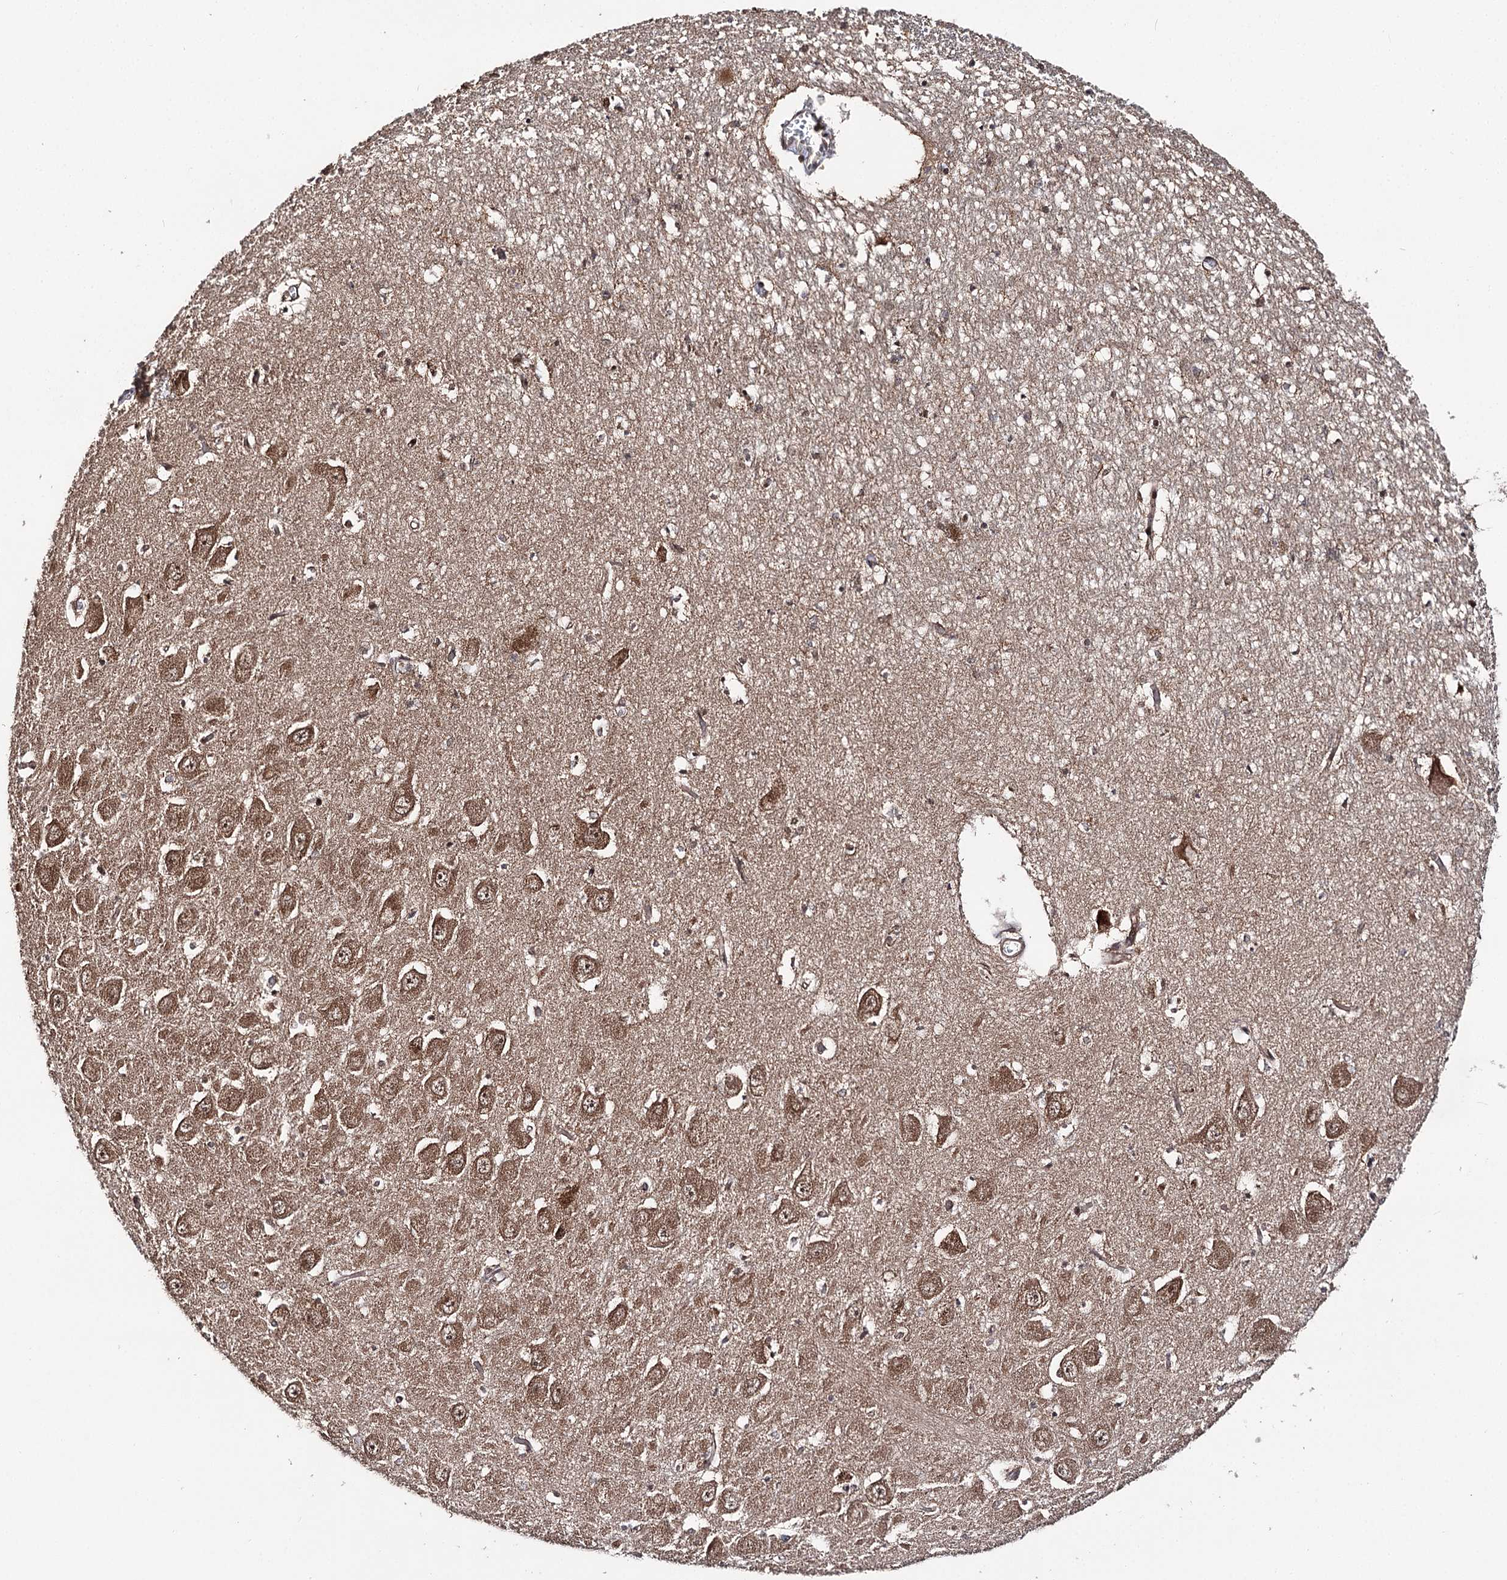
{"staining": {"intensity": "strong", "quantity": "25%-75%", "location": "cytoplasmic/membranous,nuclear"}, "tissue": "hippocampus", "cell_type": "Glial cells", "image_type": "normal", "snomed": [{"axis": "morphology", "description": "Normal tissue, NOS"}, {"axis": "topography", "description": "Hippocampus"}], "caption": "Protein staining shows strong cytoplasmic/membranous,nuclear expression in about 25%-75% of glial cells in unremarkable hippocampus. The staining was performed using DAB, with brown indicating positive protein expression. Nuclei are stained blue with hematoxylin.", "gene": "FAM53B", "patient": {"sex": "male", "age": 70}}